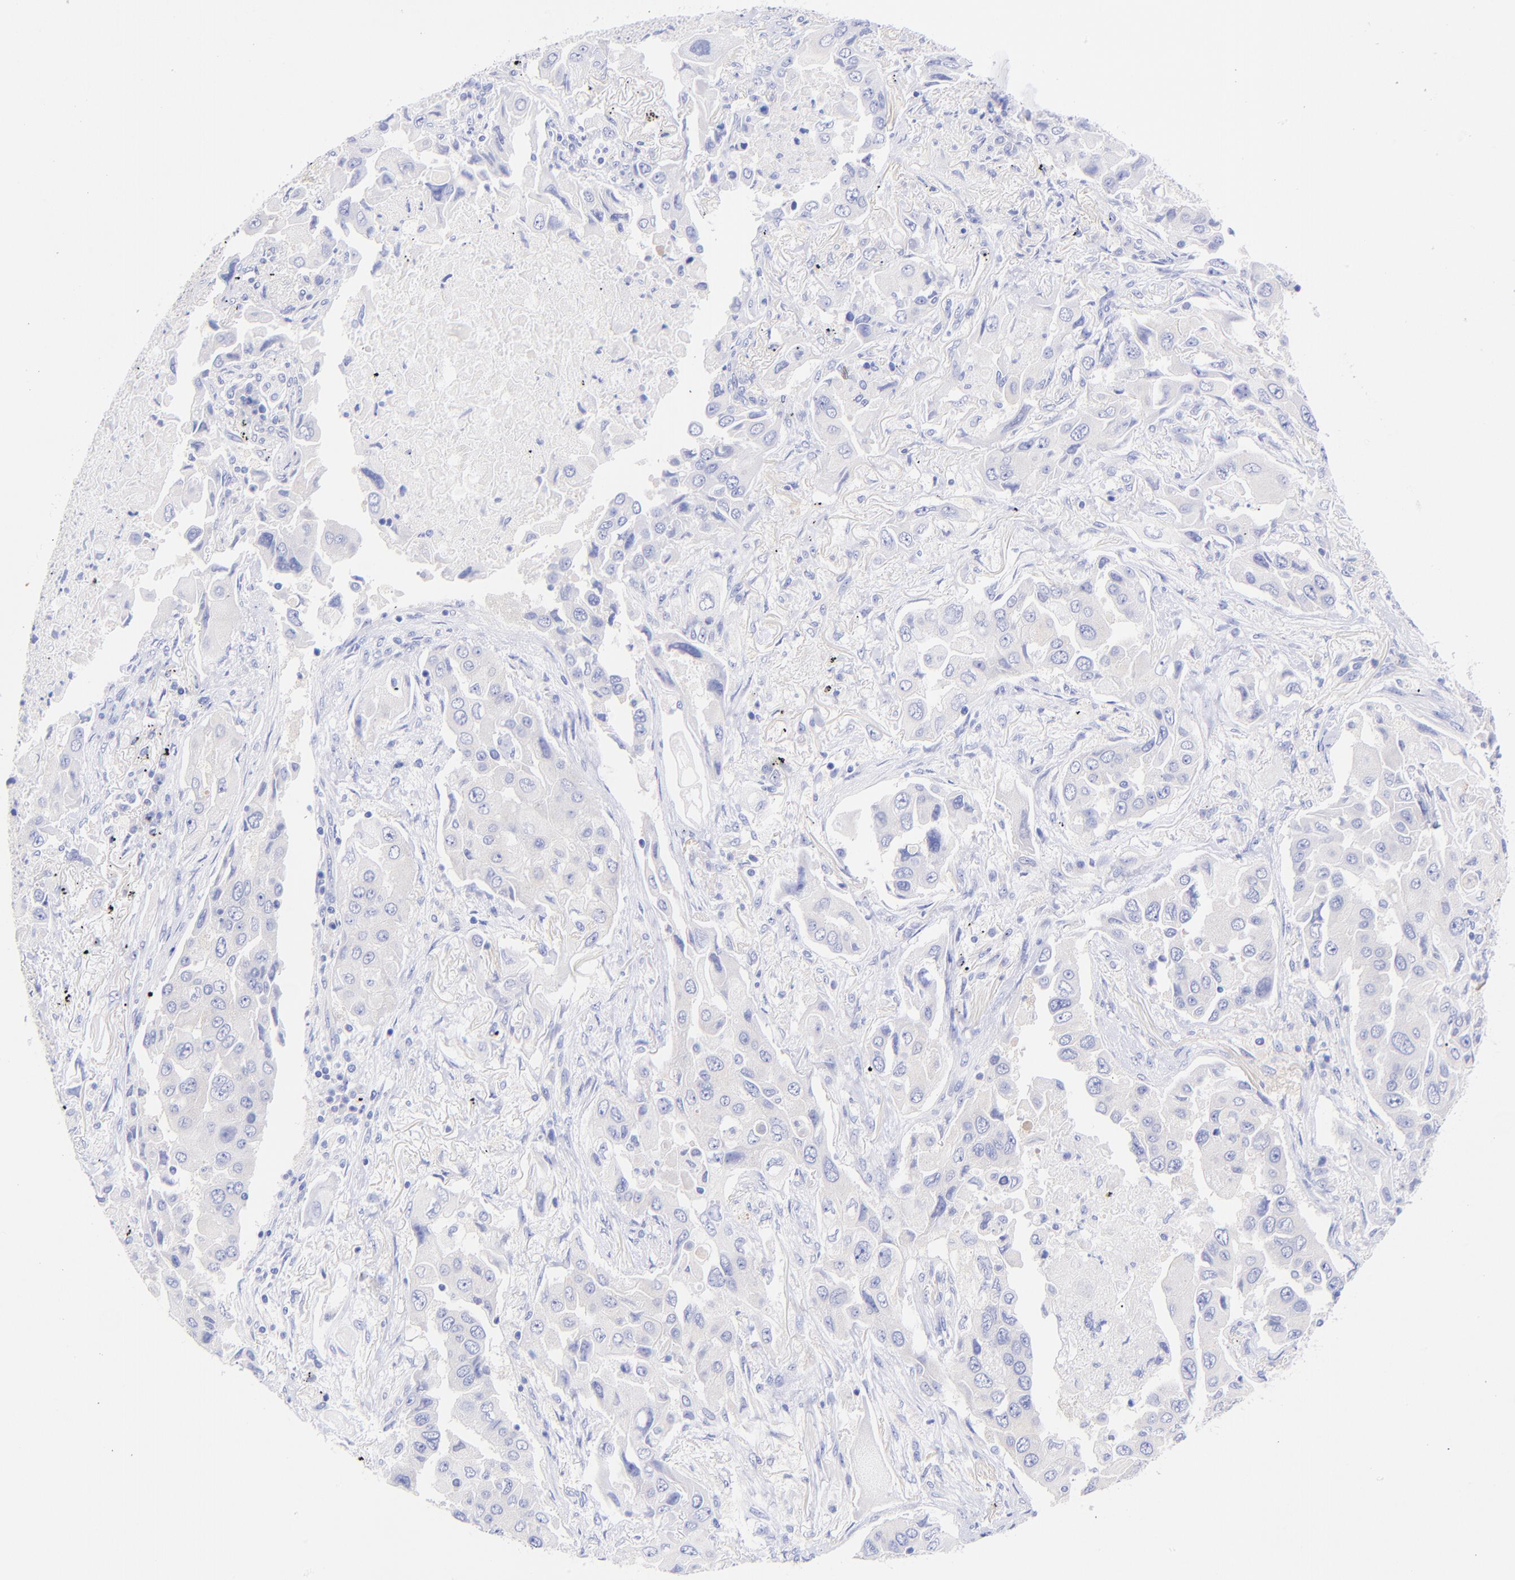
{"staining": {"intensity": "negative", "quantity": "none", "location": "none"}, "tissue": "lung cancer", "cell_type": "Tumor cells", "image_type": "cancer", "snomed": [{"axis": "morphology", "description": "Adenocarcinoma, NOS"}, {"axis": "topography", "description": "Lung"}], "caption": "Immunohistochemical staining of adenocarcinoma (lung) reveals no significant staining in tumor cells. (DAB (3,3'-diaminobenzidine) IHC, high magnification).", "gene": "GPHN", "patient": {"sex": "female", "age": 65}}